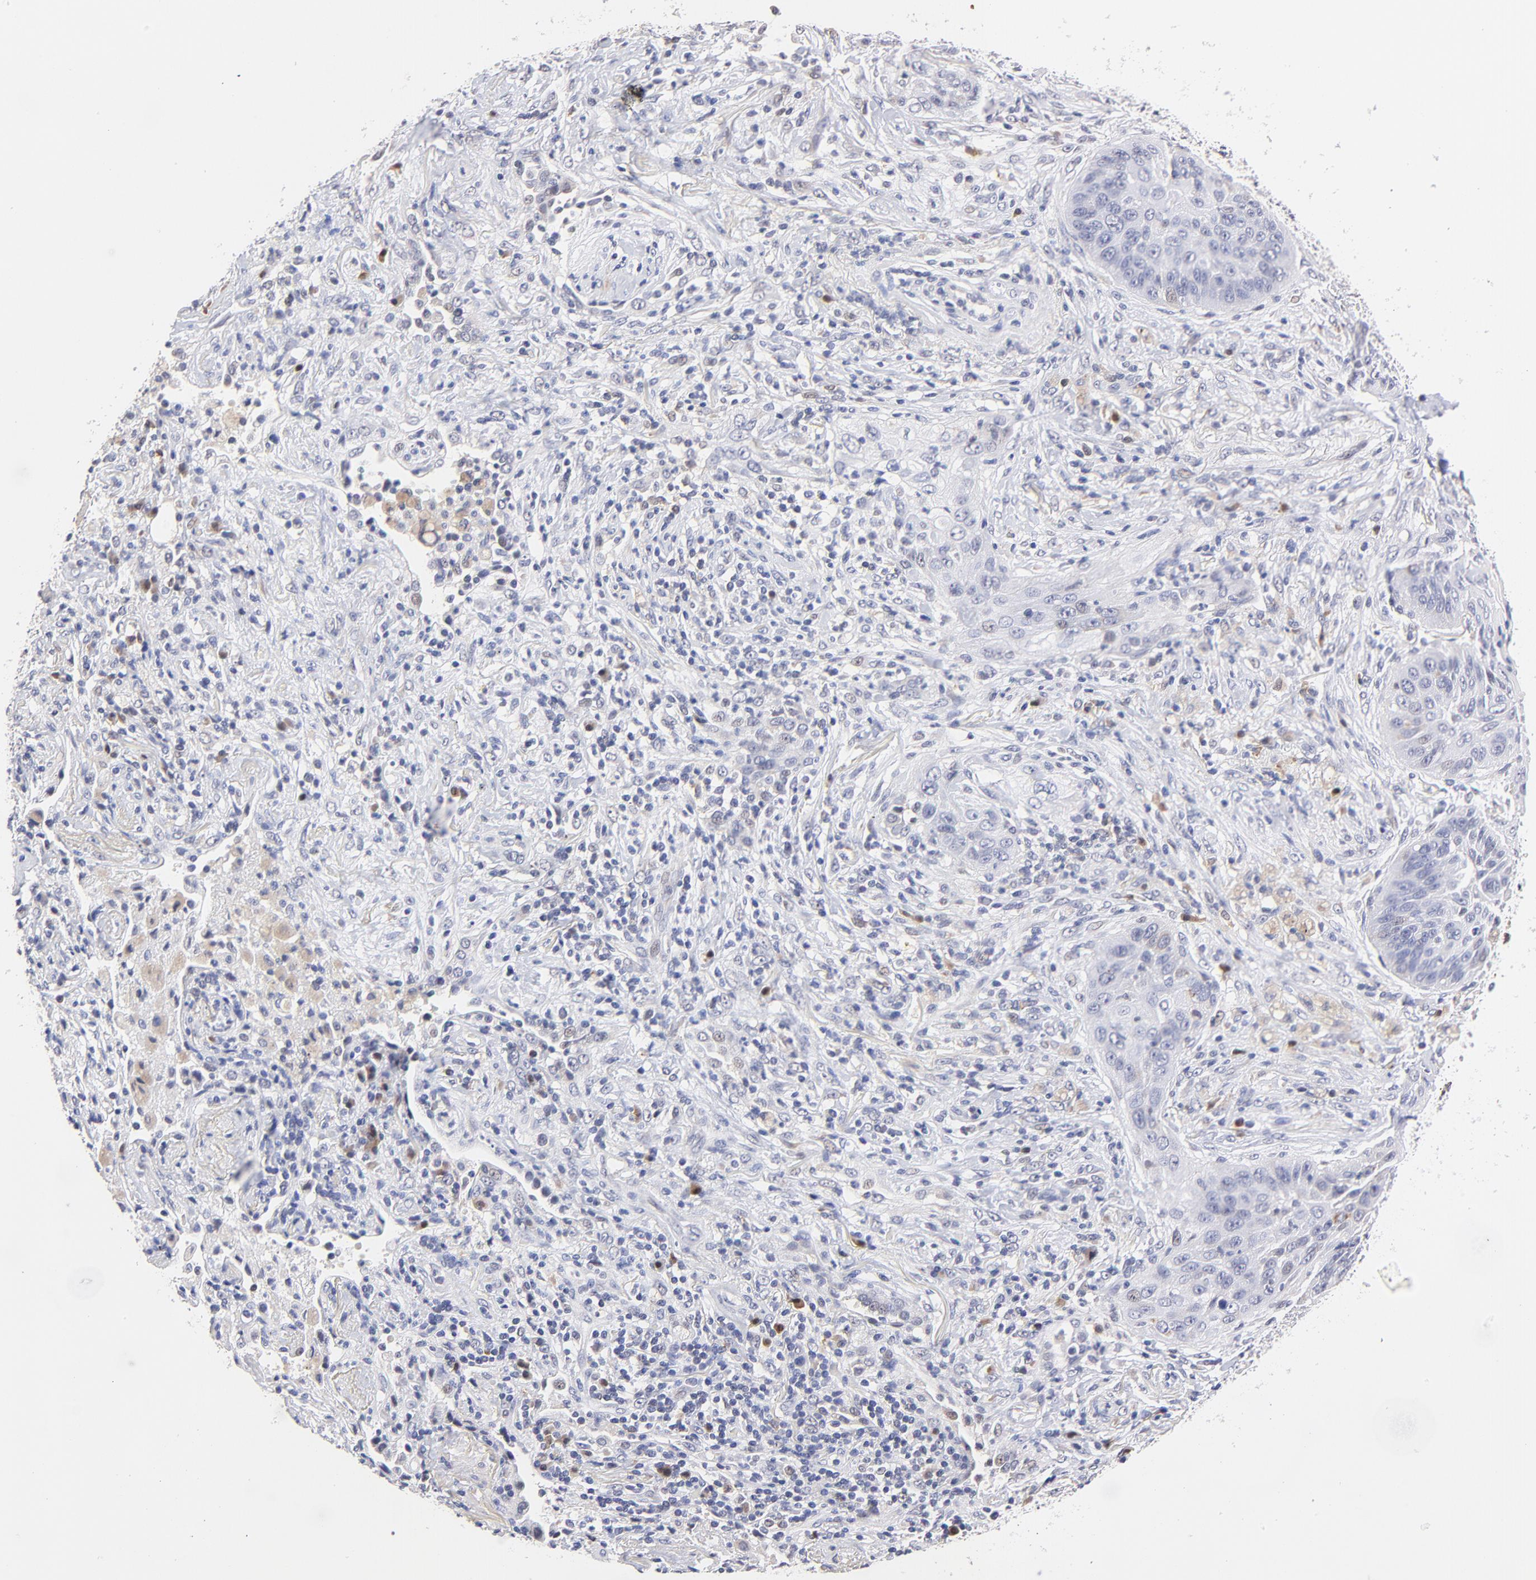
{"staining": {"intensity": "negative", "quantity": "none", "location": "none"}, "tissue": "lung cancer", "cell_type": "Tumor cells", "image_type": "cancer", "snomed": [{"axis": "morphology", "description": "Squamous cell carcinoma, NOS"}, {"axis": "topography", "description": "Lung"}], "caption": "The immunohistochemistry micrograph has no significant expression in tumor cells of lung squamous cell carcinoma tissue.", "gene": "ZNF155", "patient": {"sex": "female", "age": 67}}